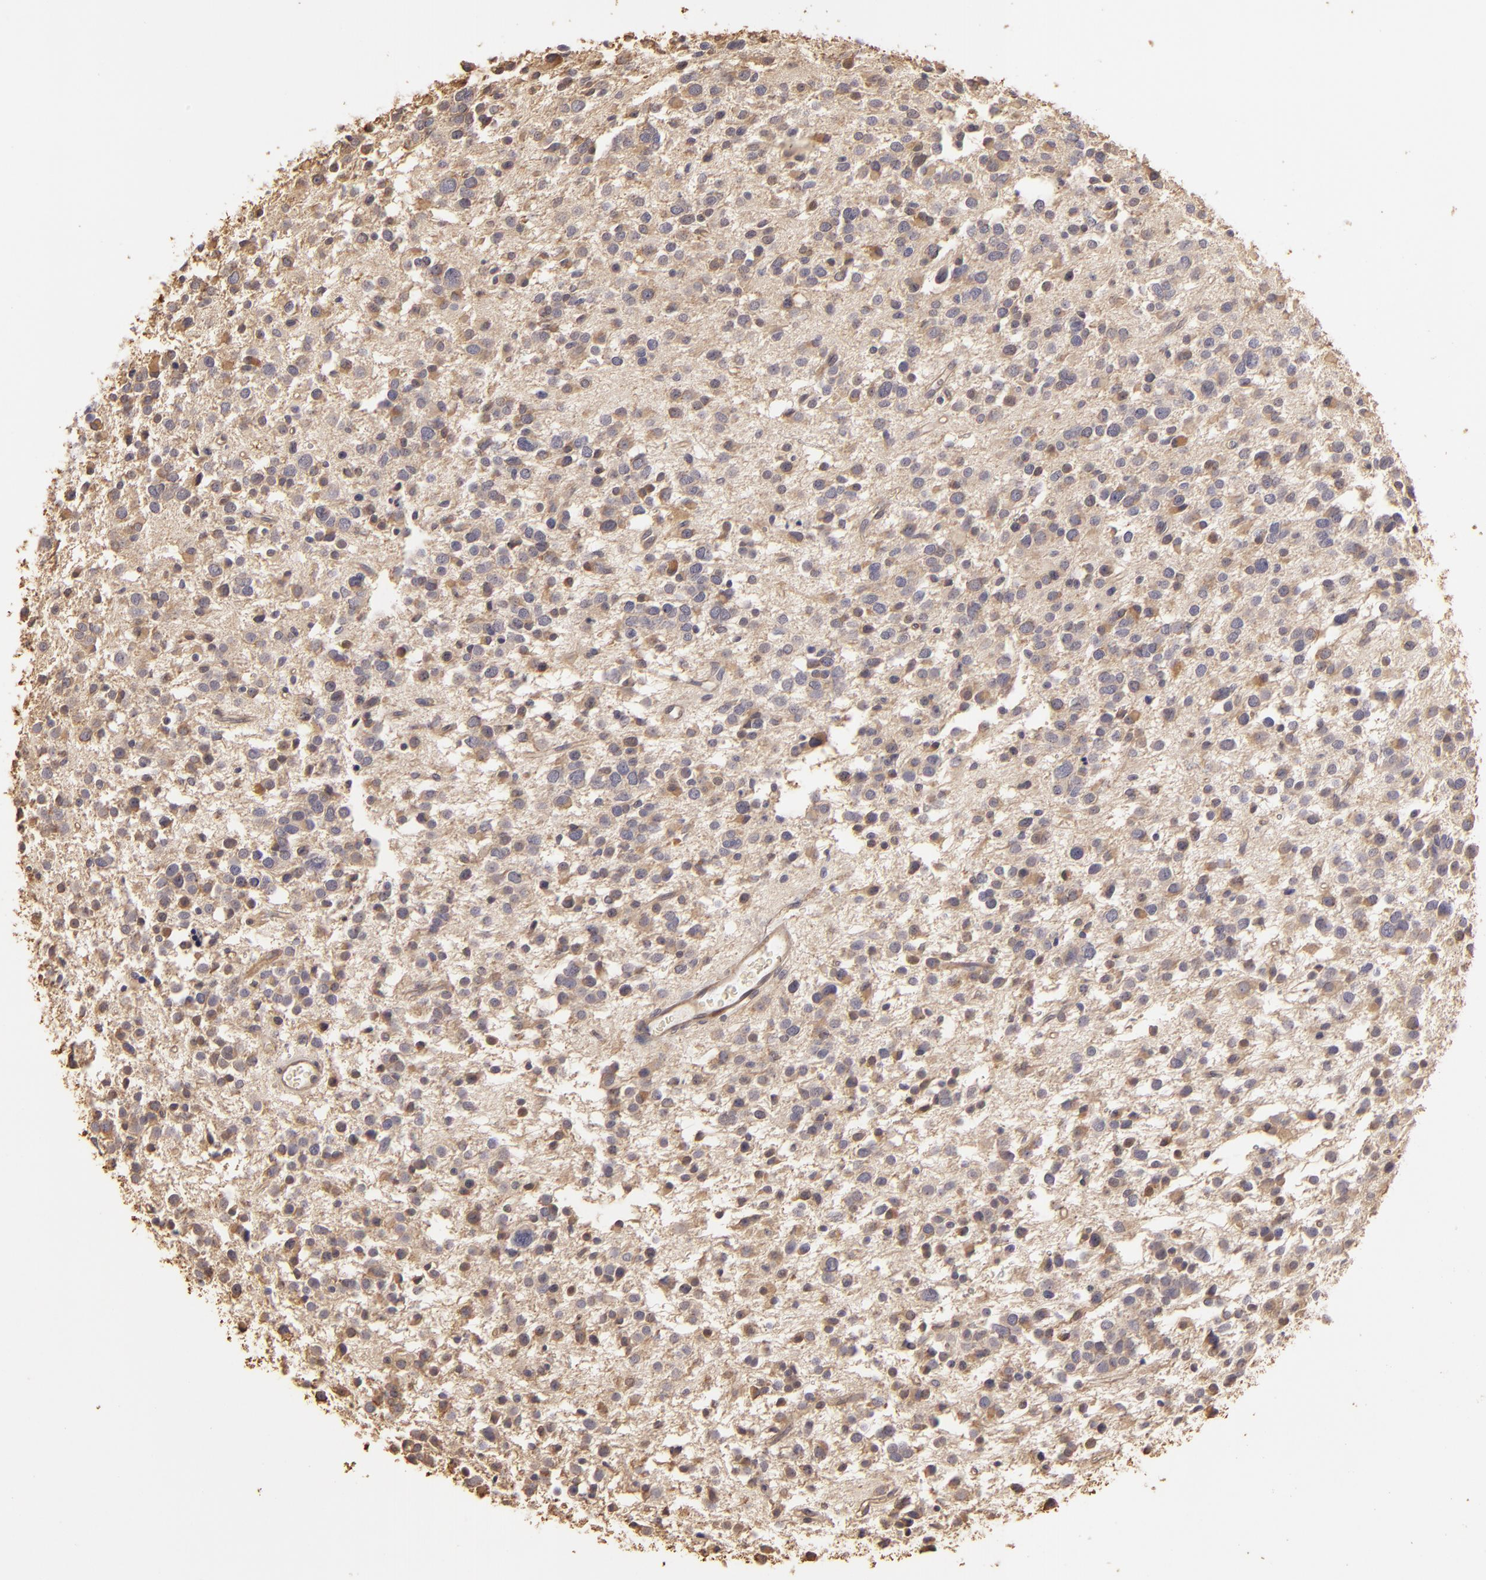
{"staining": {"intensity": "negative", "quantity": "none", "location": "none"}, "tissue": "glioma", "cell_type": "Tumor cells", "image_type": "cancer", "snomed": [{"axis": "morphology", "description": "Glioma, malignant, Low grade"}, {"axis": "topography", "description": "Brain"}], "caption": "Human glioma stained for a protein using IHC demonstrates no positivity in tumor cells.", "gene": "HSPB6", "patient": {"sex": "female", "age": 36}}